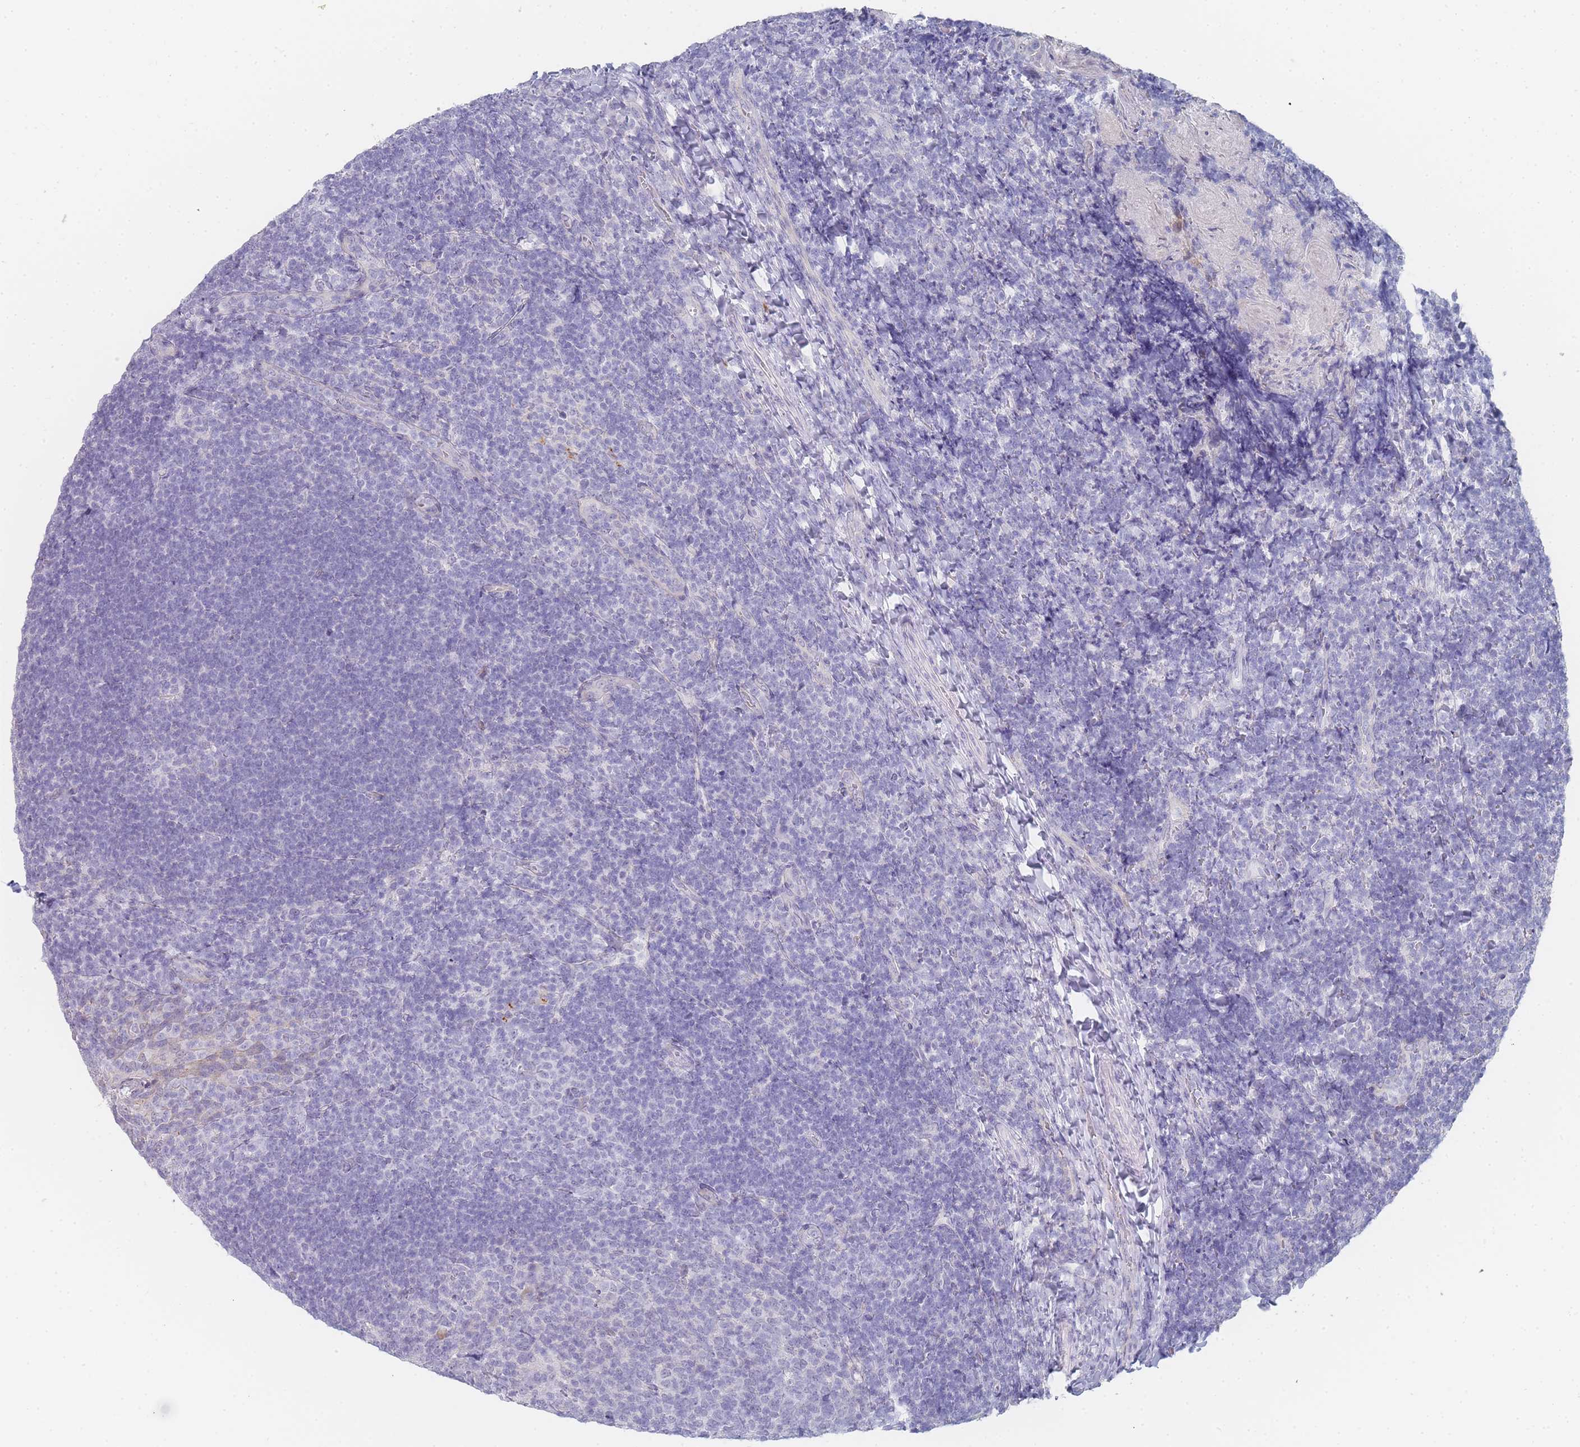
{"staining": {"intensity": "negative", "quantity": "none", "location": "none"}, "tissue": "tonsil", "cell_type": "Germinal center cells", "image_type": "normal", "snomed": [{"axis": "morphology", "description": "Normal tissue, NOS"}, {"axis": "topography", "description": "Tonsil"}], "caption": "Immunohistochemistry (IHC) image of unremarkable tonsil: tonsil stained with DAB reveals no significant protein expression in germinal center cells. (DAB (3,3'-diaminobenzidine) immunohistochemistry, high magnification).", "gene": "IMPG1", "patient": {"sex": "female", "age": 10}}